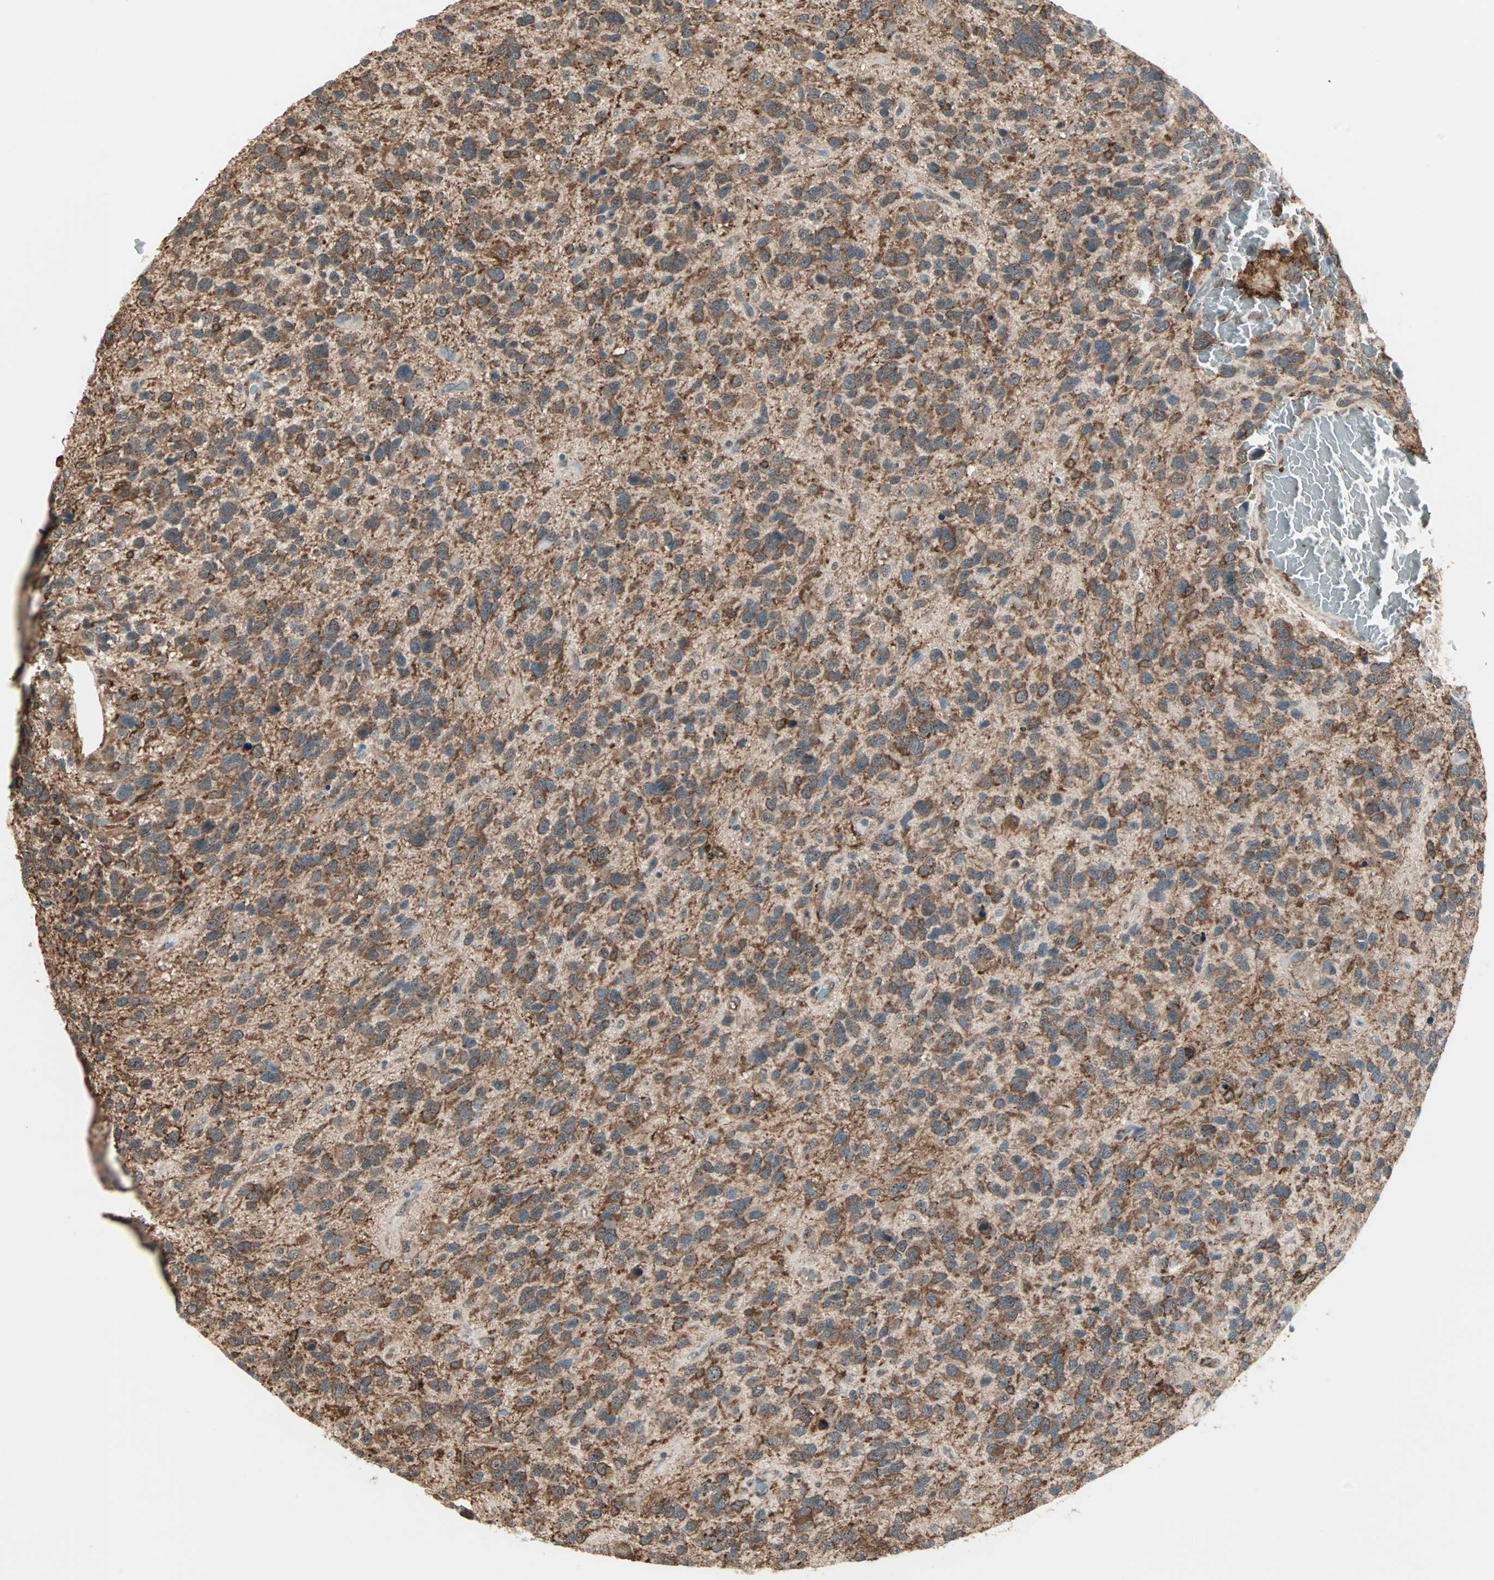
{"staining": {"intensity": "strong", "quantity": ">75%", "location": "cytoplasmic/membranous"}, "tissue": "glioma", "cell_type": "Tumor cells", "image_type": "cancer", "snomed": [{"axis": "morphology", "description": "Glioma, malignant, High grade"}, {"axis": "topography", "description": "Brain"}], "caption": "Strong cytoplasmic/membranous positivity is appreciated in approximately >75% of tumor cells in glioma. The protein of interest is stained brown, and the nuclei are stained in blue (DAB IHC with brightfield microscopy, high magnification).", "gene": "MMP3", "patient": {"sex": "female", "age": 58}}